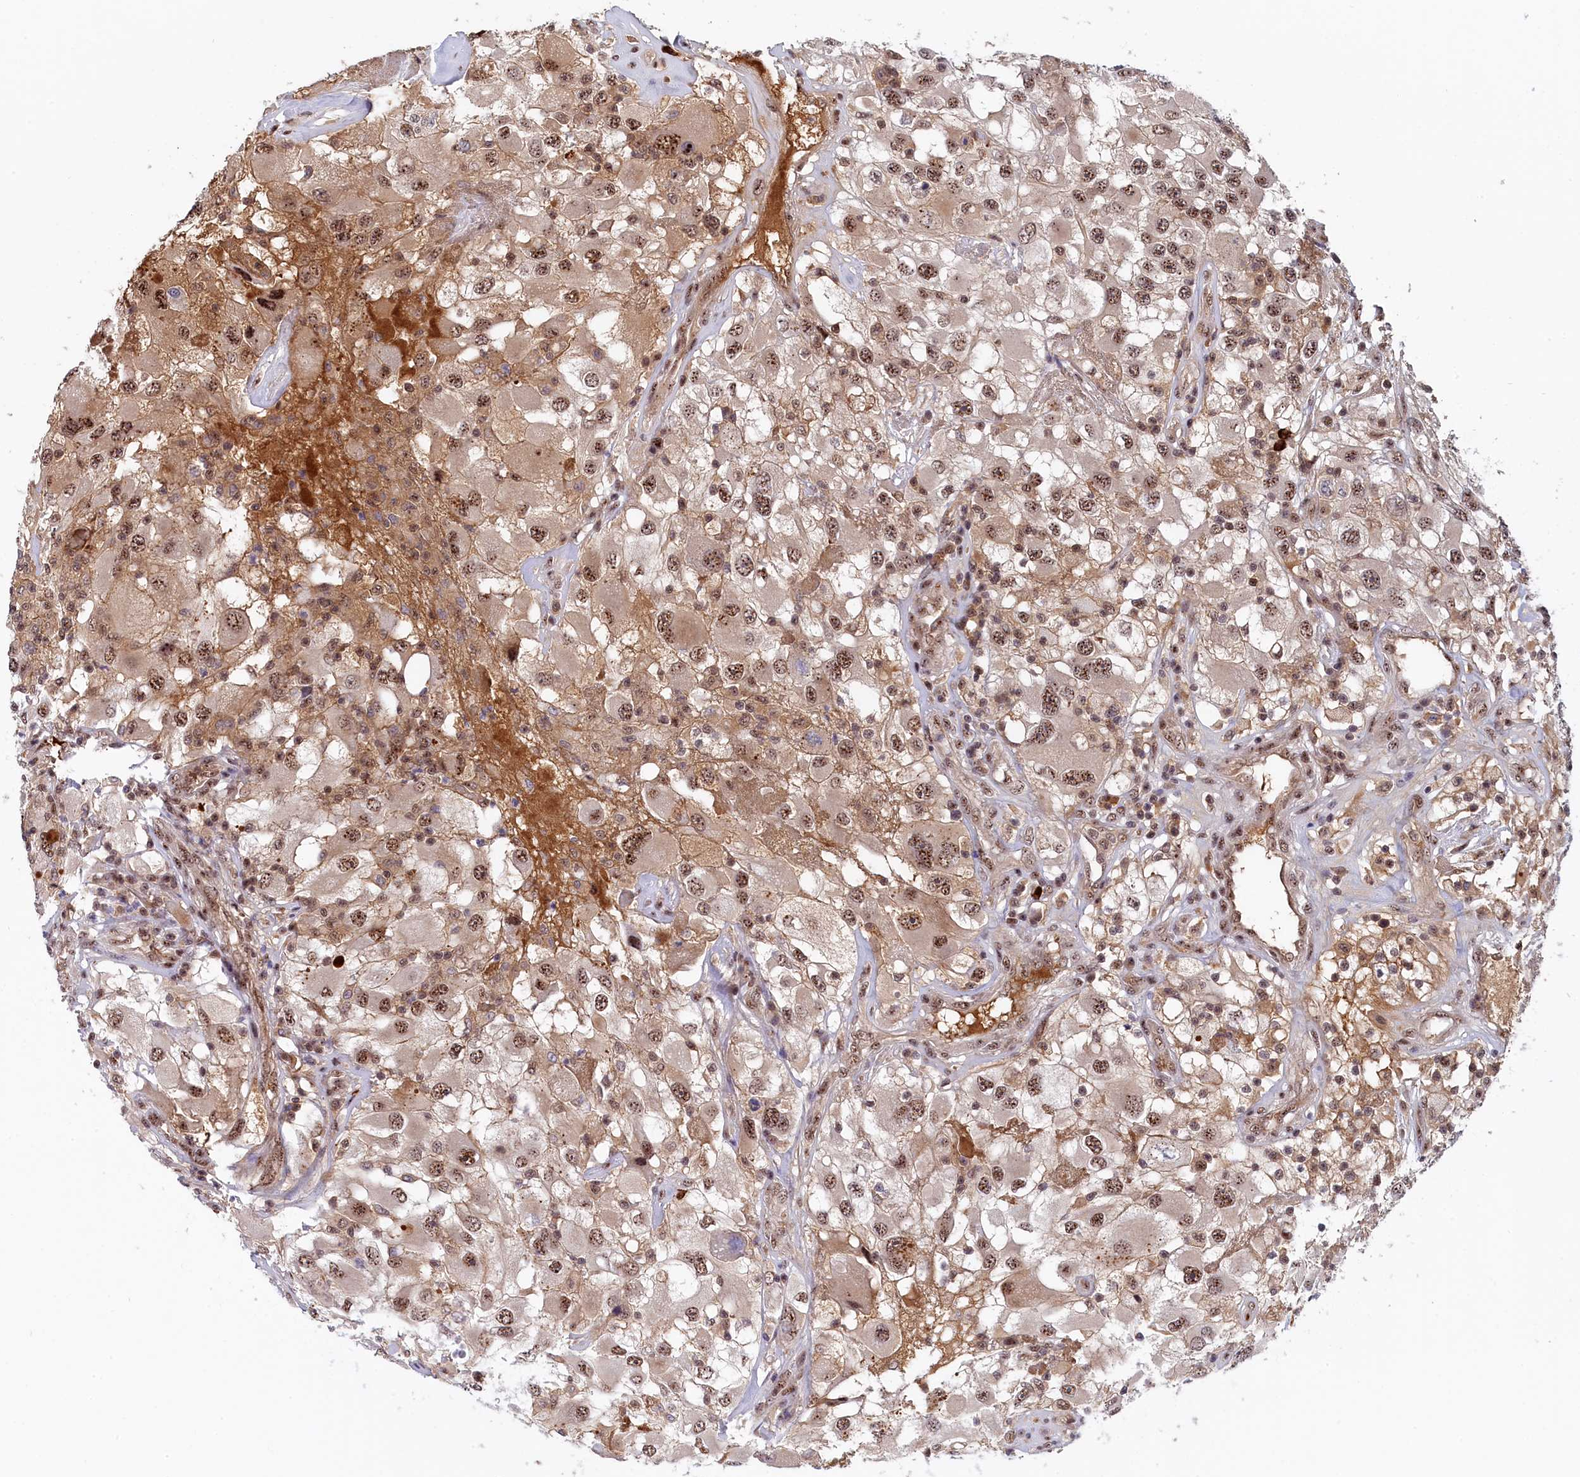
{"staining": {"intensity": "moderate", "quantity": ">75%", "location": "cytoplasmic/membranous,nuclear"}, "tissue": "renal cancer", "cell_type": "Tumor cells", "image_type": "cancer", "snomed": [{"axis": "morphology", "description": "Adenocarcinoma, NOS"}, {"axis": "topography", "description": "Kidney"}], "caption": "Renal adenocarcinoma stained with a brown dye shows moderate cytoplasmic/membranous and nuclear positive staining in about >75% of tumor cells.", "gene": "TAB1", "patient": {"sex": "female", "age": 52}}